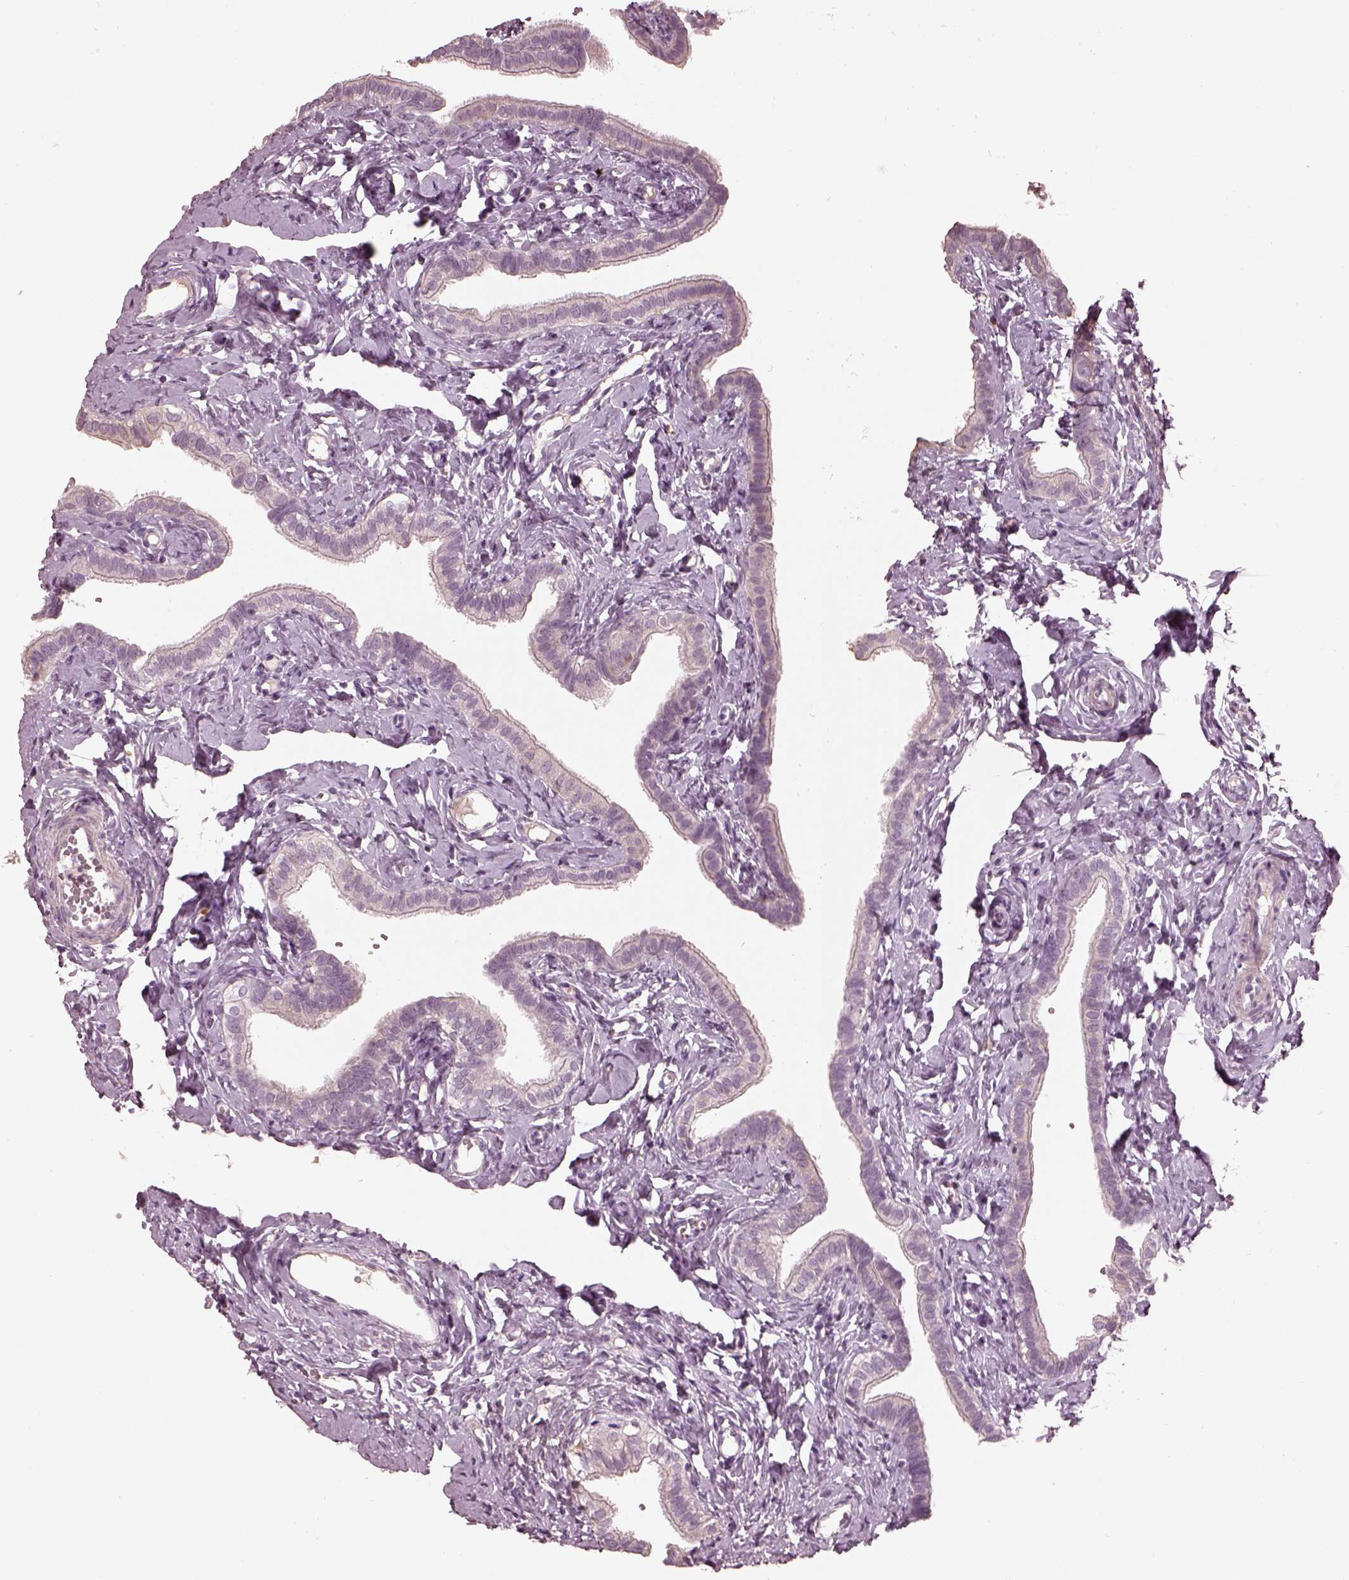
{"staining": {"intensity": "negative", "quantity": "none", "location": "none"}, "tissue": "fallopian tube", "cell_type": "Glandular cells", "image_type": "normal", "snomed": [{"axis": "morphology", "description": "Normal tissue, NOS"}, {"axis": "topography", "description": "Fallopian tube"}], "caption": "Normal fallopian tube was stained to show a protein in brown. There is no significant staining in glandular cells.", "gene": "OPTC", "patient": {"sex": "female", "age": 41}}